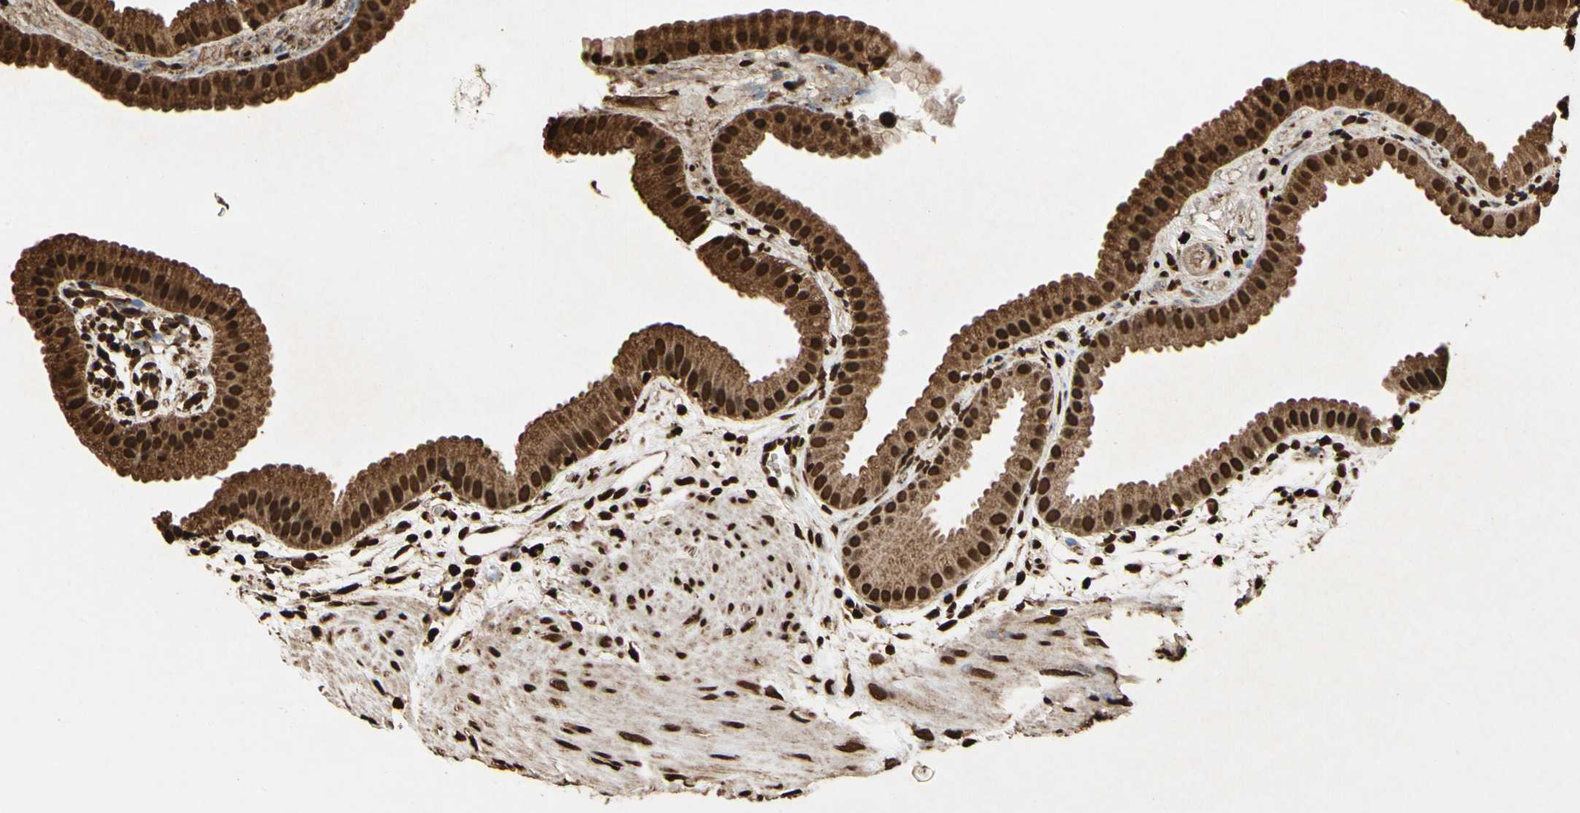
{"staining": {"intensity": "strong", "quantity": ">75%", "location": "cytoplasmic/membranous,nuclear"}, "tissue": "gallbladder", "cell_type": "Glandular cells", "image_type": "normal", "snomed": [{"axis": "morphology", "description": "Normal tissue, NOS"}, {"axis": "topography", "description": "Gallbladder"}], "caption": "Protein analysis of normal gallbladder exhibits strong cytoplasmic/membranous,nuclear staining in about >75% of glandular cells. The staining is performed using DAB brown chromogen to label protein expression. The nuclei are counter-stained blue using hematoxylin.", "gene": "HNRNPK", "patient": {"sex": "female", "age": 64}}